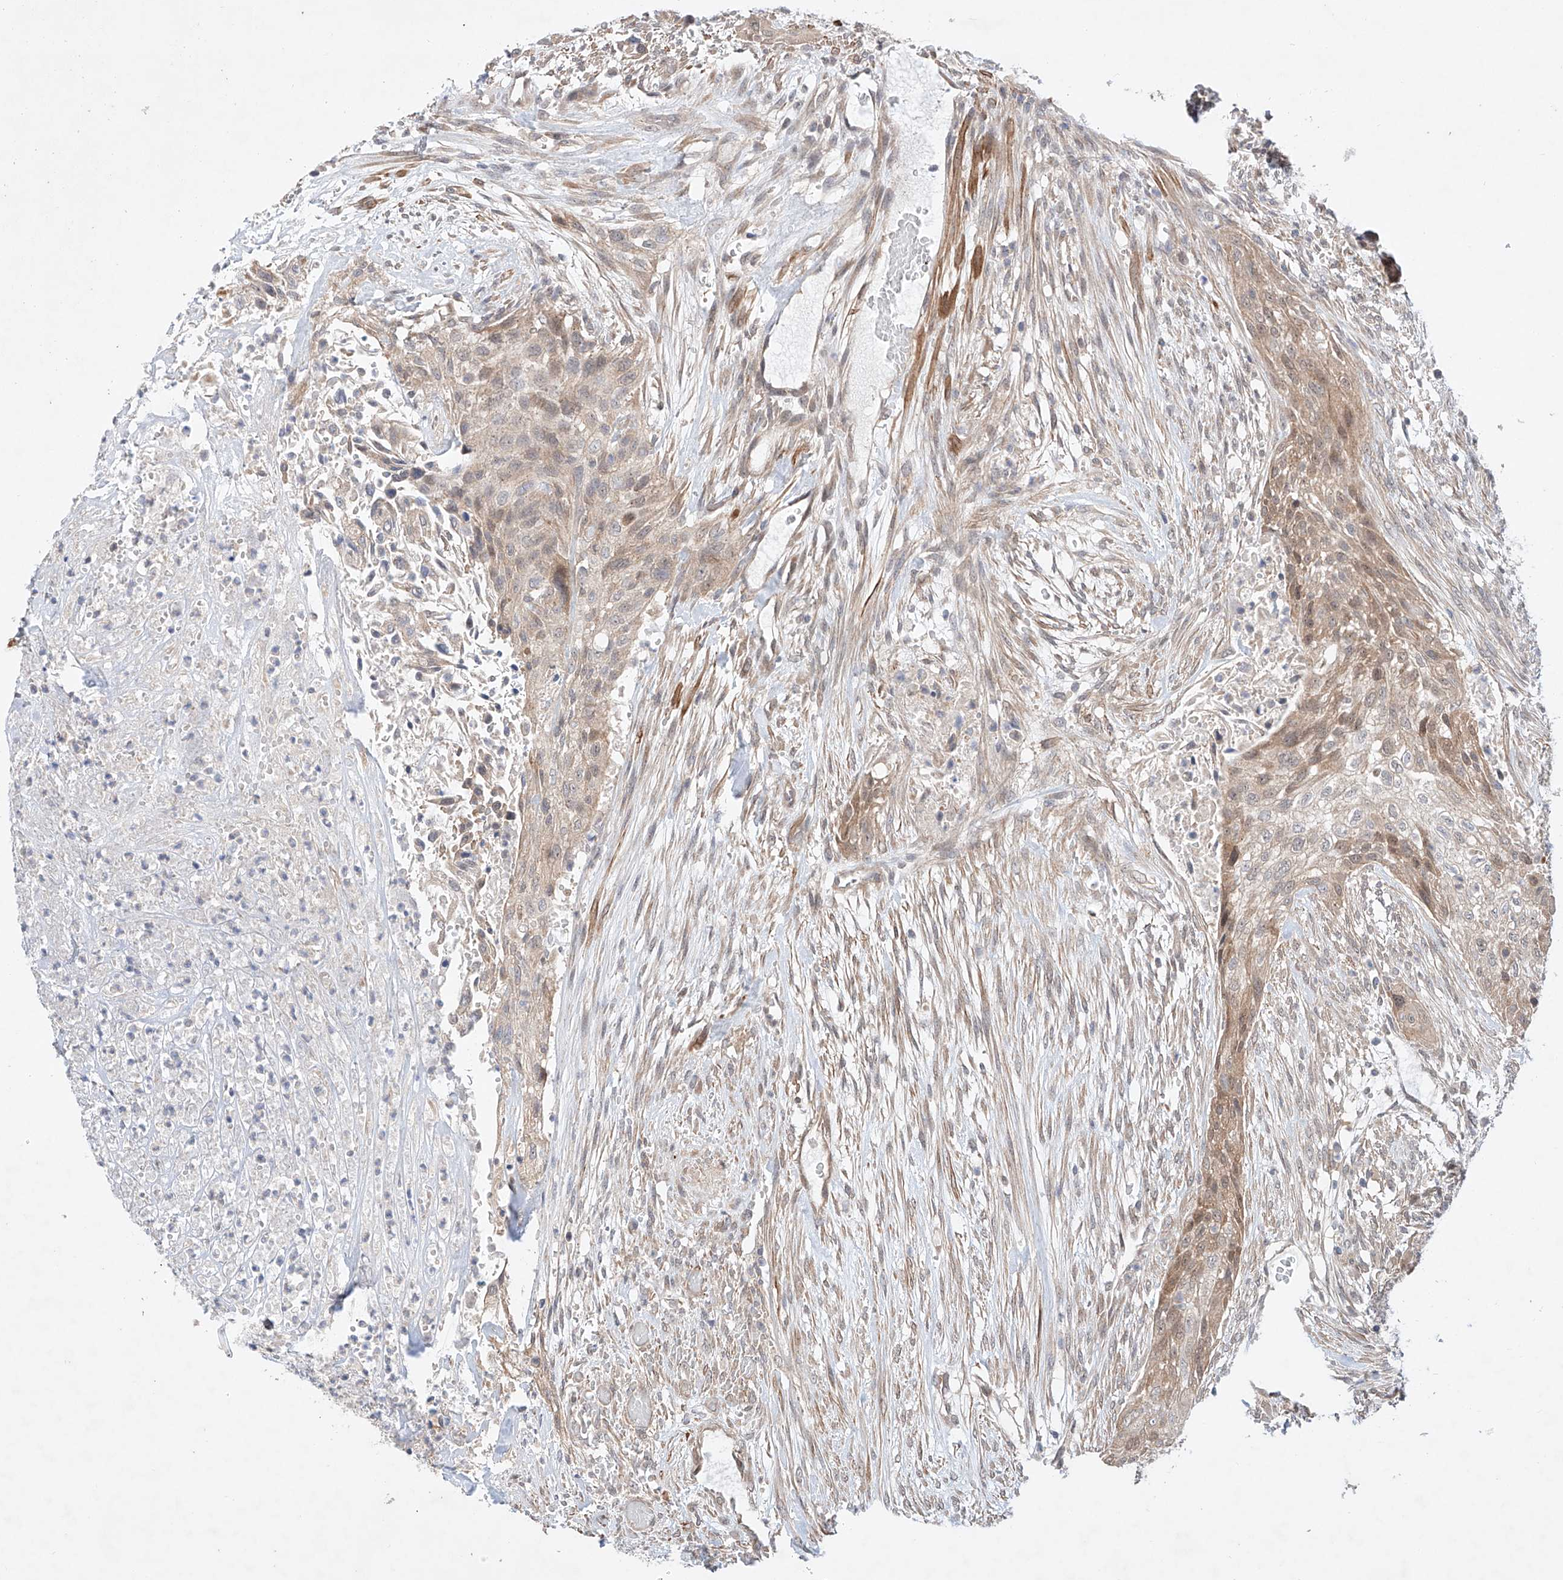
{"staining": {"intensity": "weak", "quantity": "<25%", "location": "cytoplasmic/membranous"}, "tissue": "urothelial cancer", "cell_type": "Tumor cells", "image_type": "cancer", "snomed": [{"axis": "morphology", "description": "Urothelial carcinoma, High grade"}, {"axis": "topography", "description": "Urinary bladder"}], "caption": "Tumor cells are negative for protein expression in human urothelial carcinoma (high-grade).", "gene": "TSR2", "patient": {"sex": "male", "age": 35}}